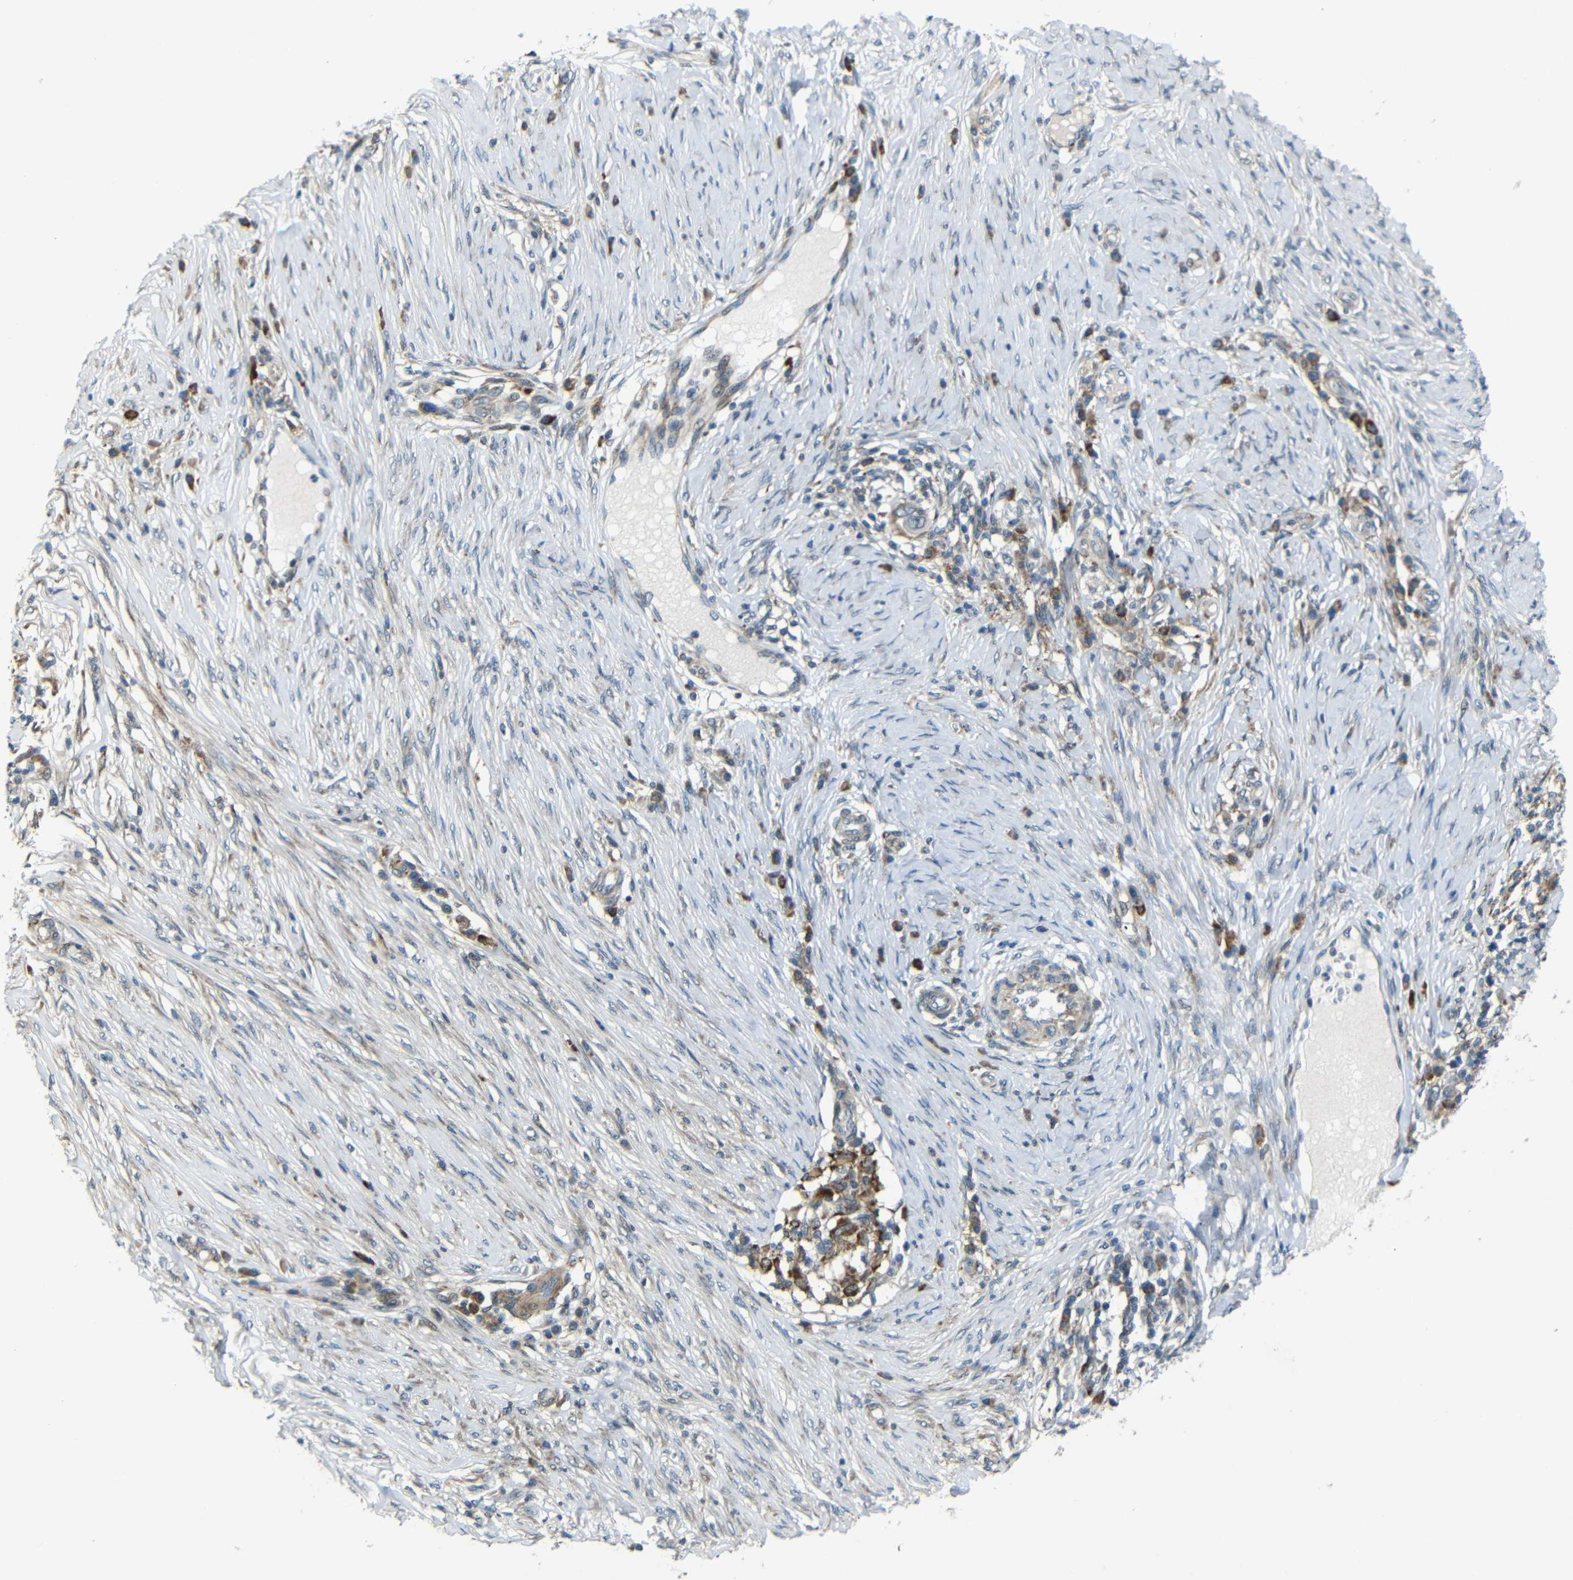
{"staining": {"intensity": "moderate", "quantity": "<25%", "location": "cytoplasmic/membranous"}, "tissue": "skin cancer", "cell_type": "Tumor cells", "image_type": "cancer", "snomed": [{"axis": "morphology", "description": "Squamous cell carcinoma, NOS"}, {"axis": "topography", "description": "Skin"}], "caption": "Immunohistochemistry (DAB (3,3'-diaminobenzidine)) staining of skin squamous cell carcinoma displays moderate cytoplasmic/membranous protein positivity in about <25% of tumor cells. The protein of interest is stained brown, and the nuclei are stained in blue (DAB IHC with brightfield microscopy, high magnification).", "gene": "SYDE1", "patient": {"sex": "female", "age": 44}}